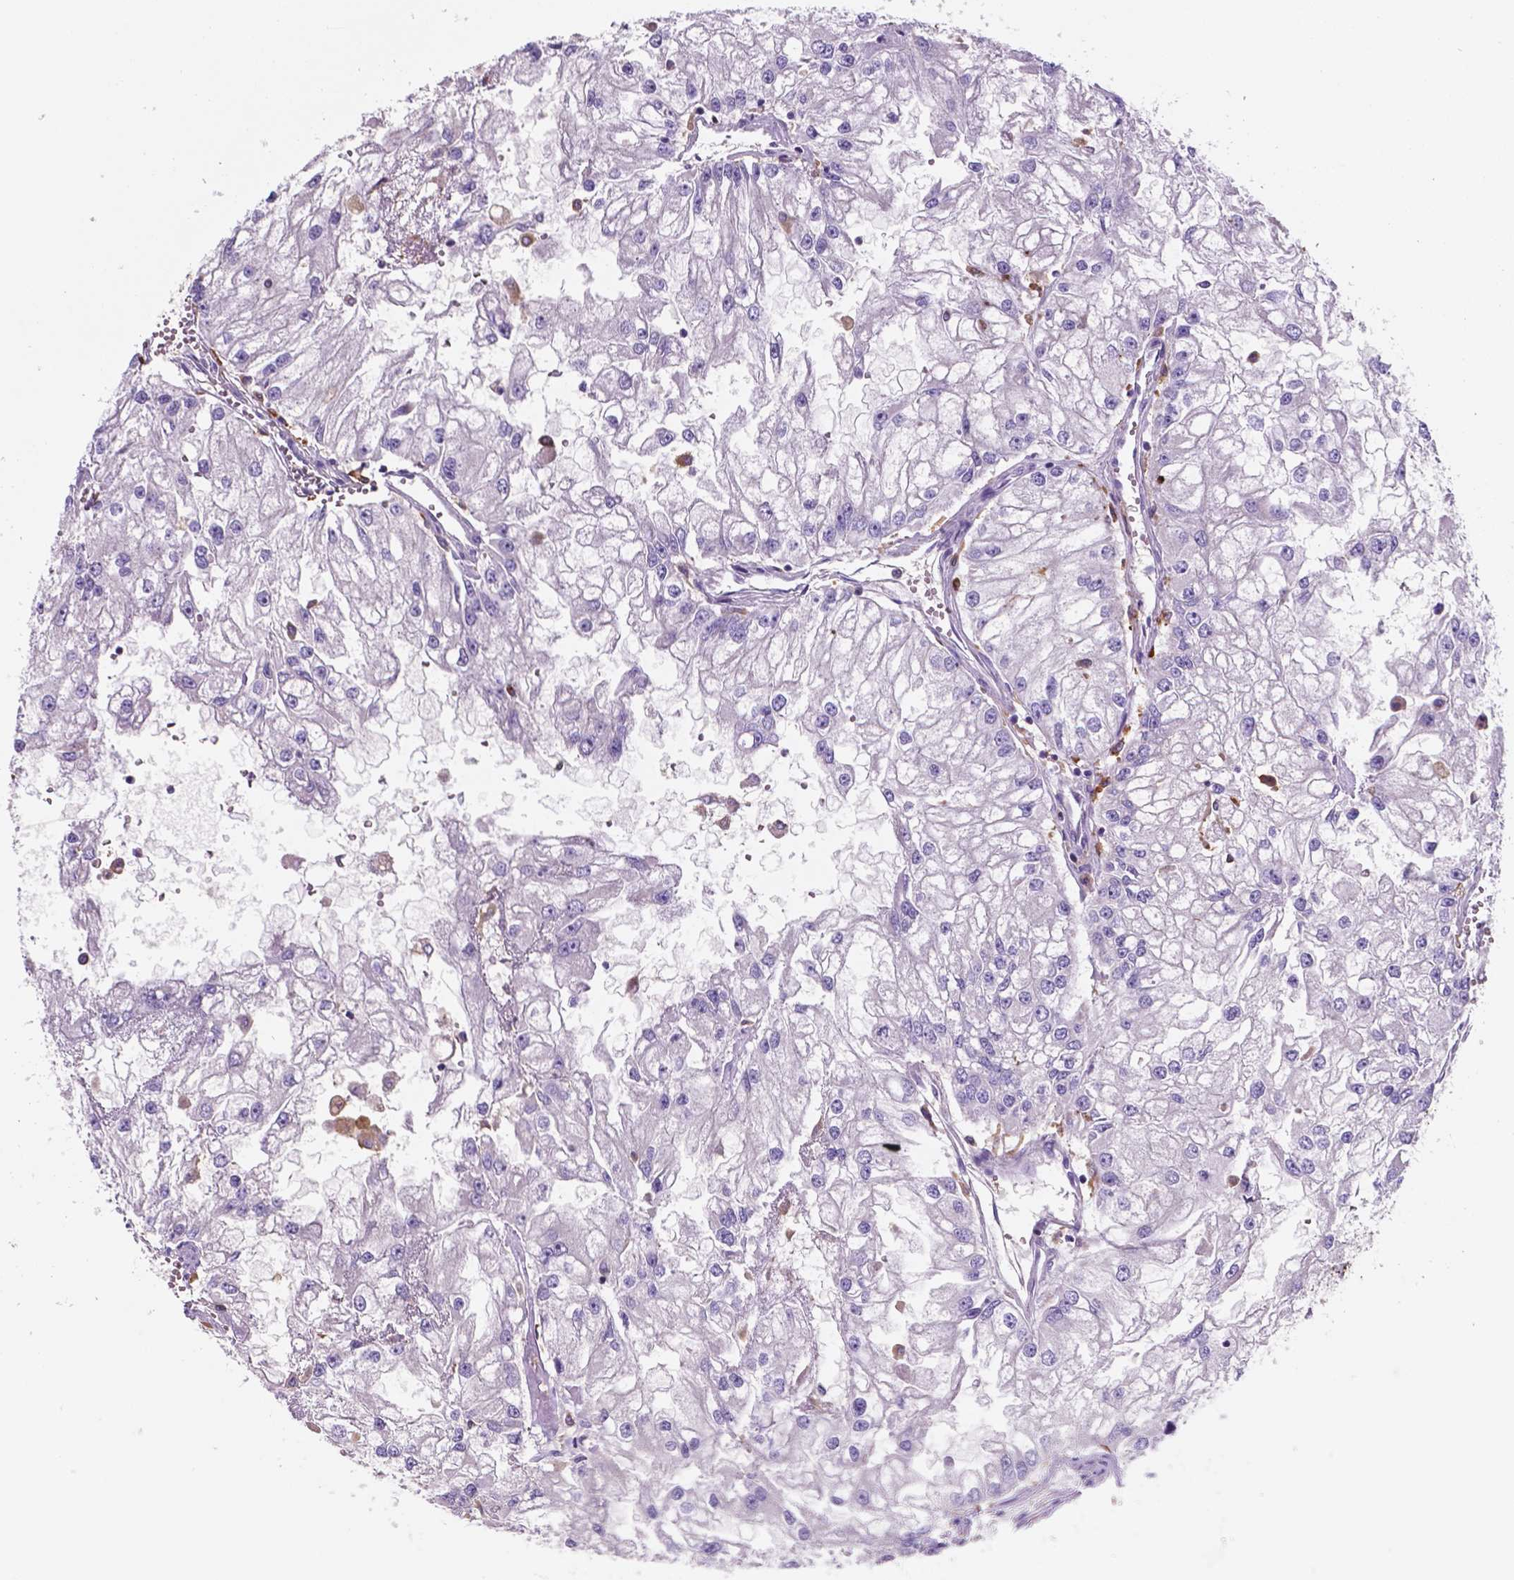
{"staining": {"intensity": "negative", "quantity": "none", "location": "none"}, "tissue": "renal cancer", "cell_type": "Tumor cells", "image_type": "cancer", "snomed": [{"axis": "morphology", "description": "Adenocarcinoma, NOS"}, {"axis": "topography", "description": "Kidney"}], "caption": "The IHC photomicrograph has no significant positivity in tumor cells of renal adenocarcinoma tissue. (DAB (3,3'-diaminobenzidine) IHC visualized using brightfield microscopy, high magnification).", "gene": "MKRN2OS", "patient": {"sex": "male", "age": 59}}